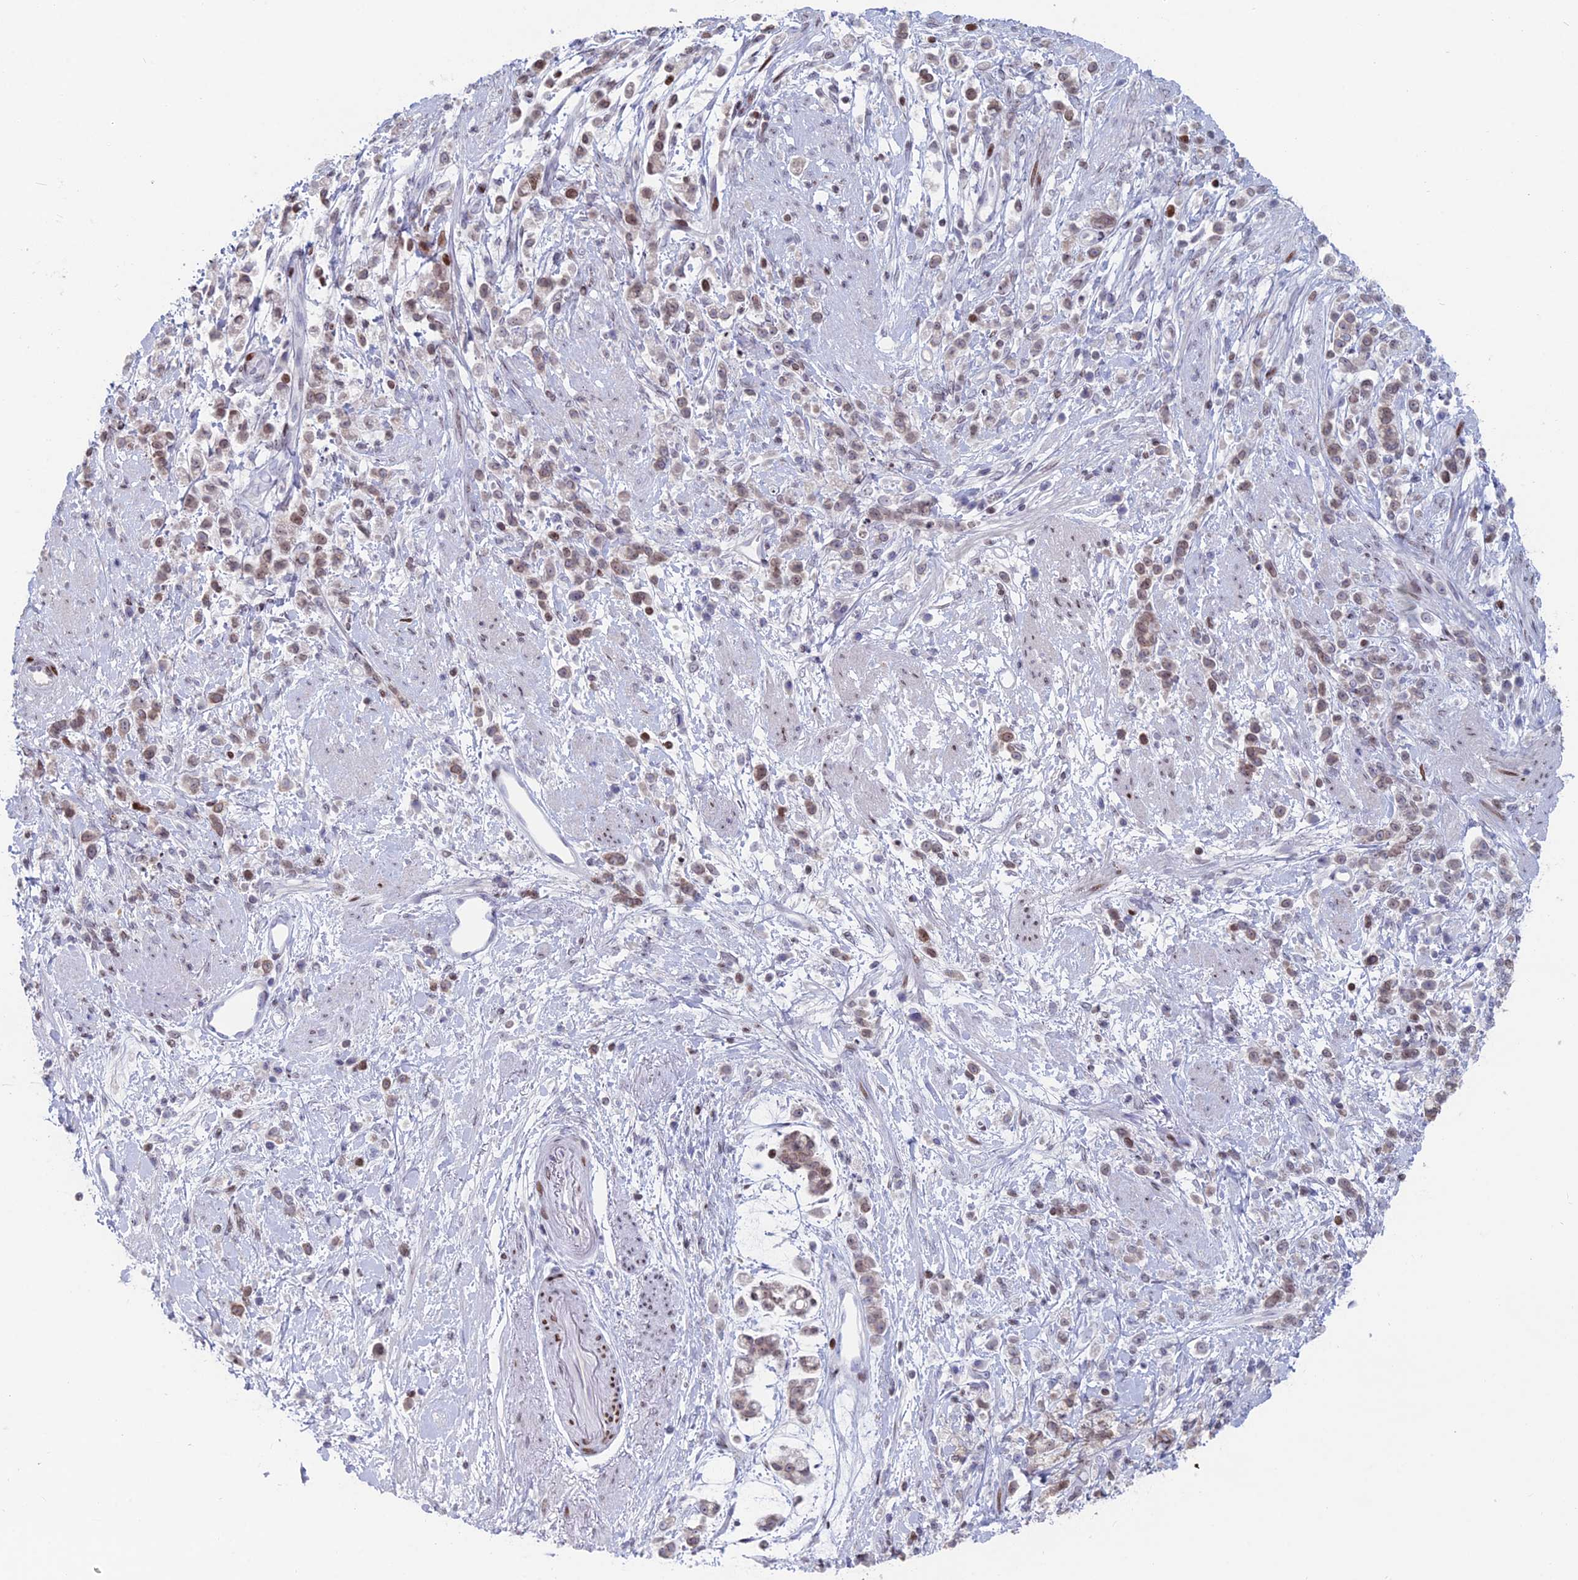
{"staining": {"intensity": "weak", "quantity": "25%-75%", "location": "nuclear"}, "tissue": "stomach cancer", "cell_type": "Tumor cells", "image_type": "cancer", "snomed": [{"axis": "morphology", "description": "Adenocarcinoma, NOS"}, {"axis": "topography", "description": "Stomach"}], "caption": "Protein expression analysis of stomach adenocarcinoma demonstrates weak nuclear expression in approximately 25%-75% of tumor cells.", "gene": "CERS6", "patient": {"sex": "female", "age": 60}}